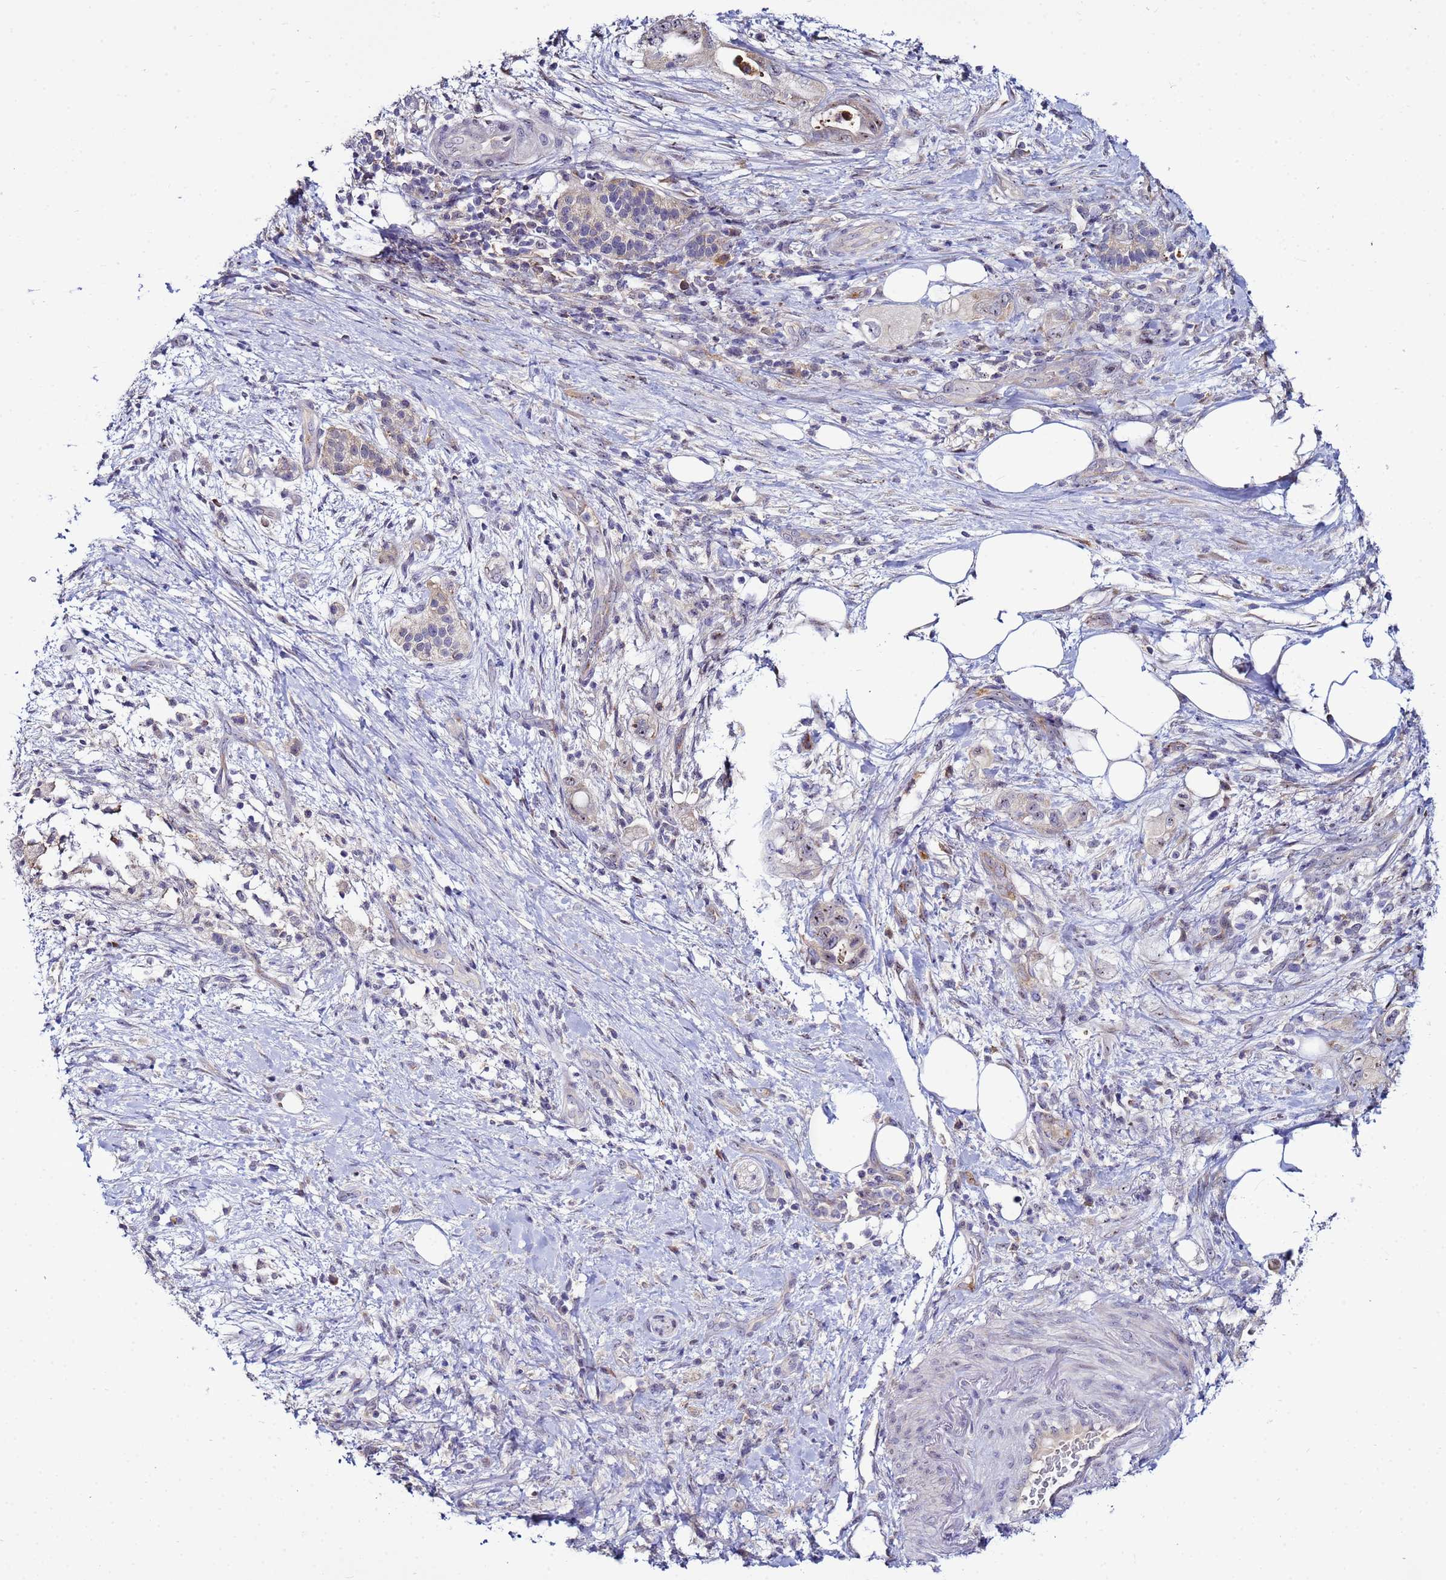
{"staining": {"intensity": "weak", "quantity": "<25%", "location": "cytoplasmic/membranous,nuclear"}, "tissue": "pancreatic cancer", "cell_type": "Tumor cells", "image_type": "cancer", "snomed": [{"axis": "morphology", "description": "Adenocarcinoma, NOS"}, {"axis": "topography", "description": "Pancreas"}], "caption": "IHC micrograph of pancreatic adenocarcinoma stained for a protein (brown), which reveals no positivity in tumor cells.", "gene": "NOL8", "patient": {"sex": "female", "age": 61}}